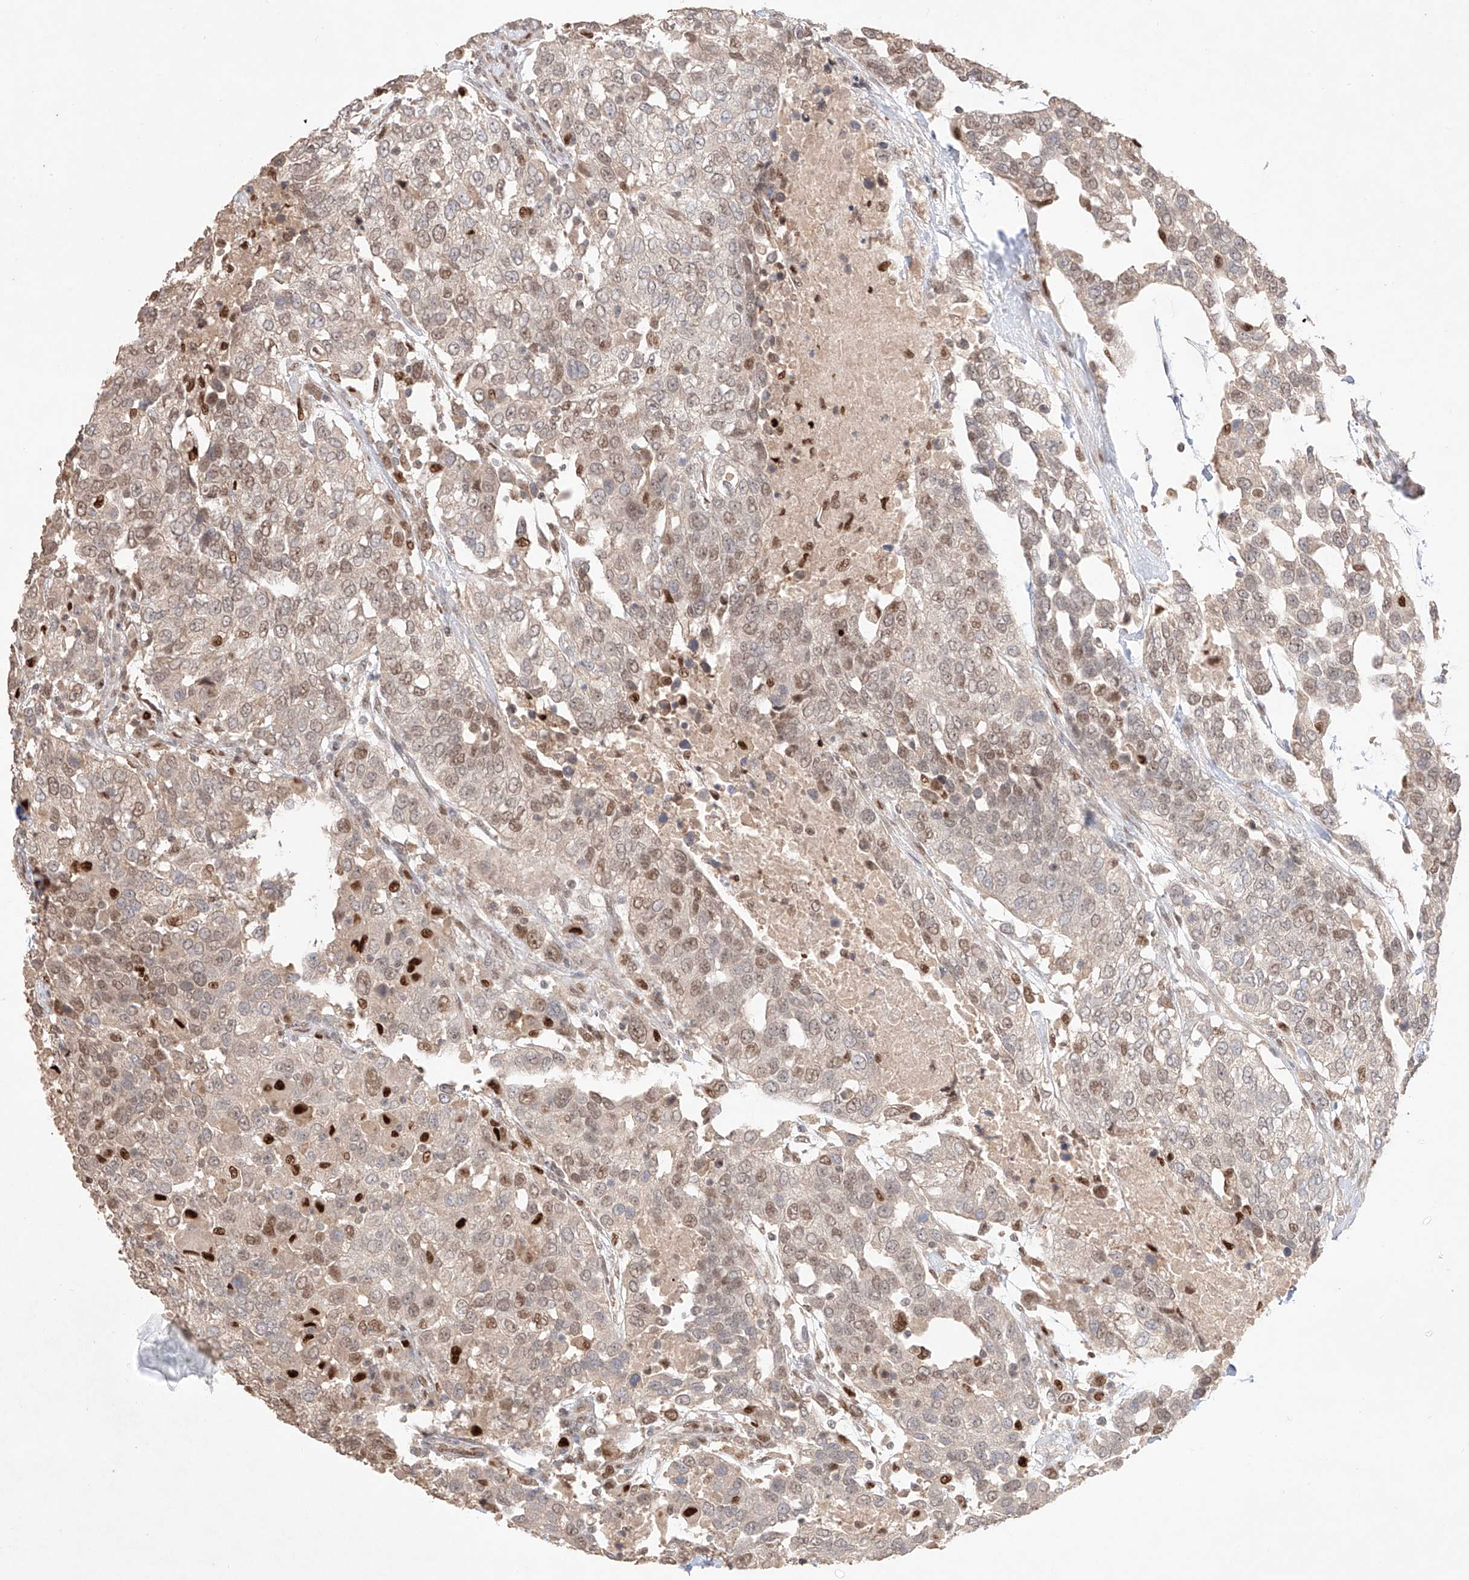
{"staining": {"intensity": "weak", "quantity": ">75%", "location": "nuclear"}, "tissue": "urothelial cancer", "cell_type": "Tumor cells", "image_type": "cancer", "snomed": [{"axis": "morphology", "description": "Urothelial carcinoma, High grade"}, {"axis": "topography", "description": "Urinary bladder"}], "caption": "Urothelial cancer tissue displays weak nuclear expression in about >75% of tumor cells, visualized by immunohistochemistry.", "gene": "APIP", "patient": {"sex": "female", "age": 80}}